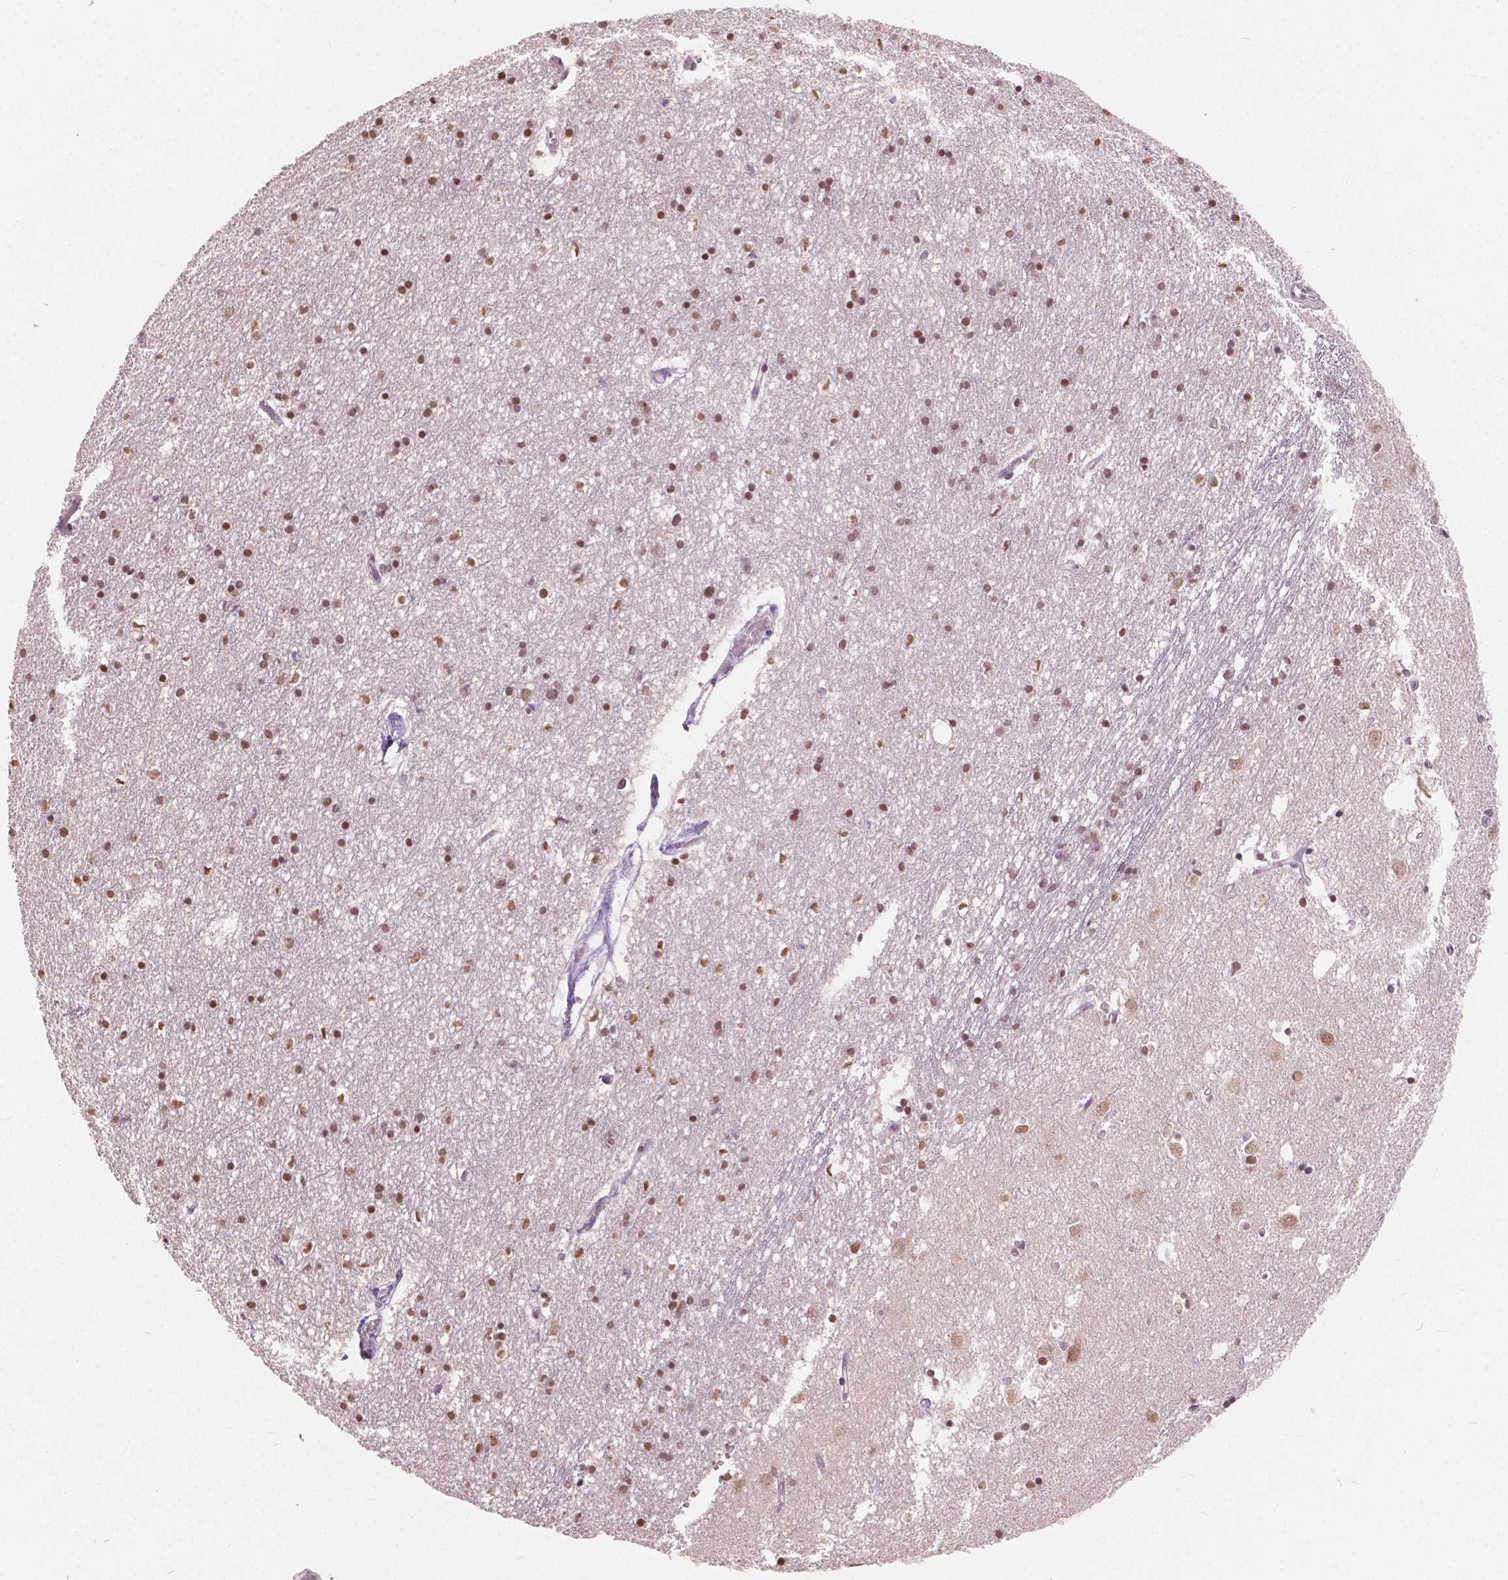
{"staining": {"intensity": "moderate", "quantity": ">75%", "location": "nuclear"}, "tissue": "caudate", "cell_type": "Glial cells", "image_type": "normal", "snomed": [{"axis": "morphology", "description": "Normal tissue, NOS"}, {"axis": "topography", "description": "Lateral ventricle wall"}], "caption": "The histopathology image demonstrates staining of benign caudate, revealing moderate nuclear protein positivity (brown color) within glial cells.", "gene": "HOXA10", "patient": {"sex": "male", "age": 54}}